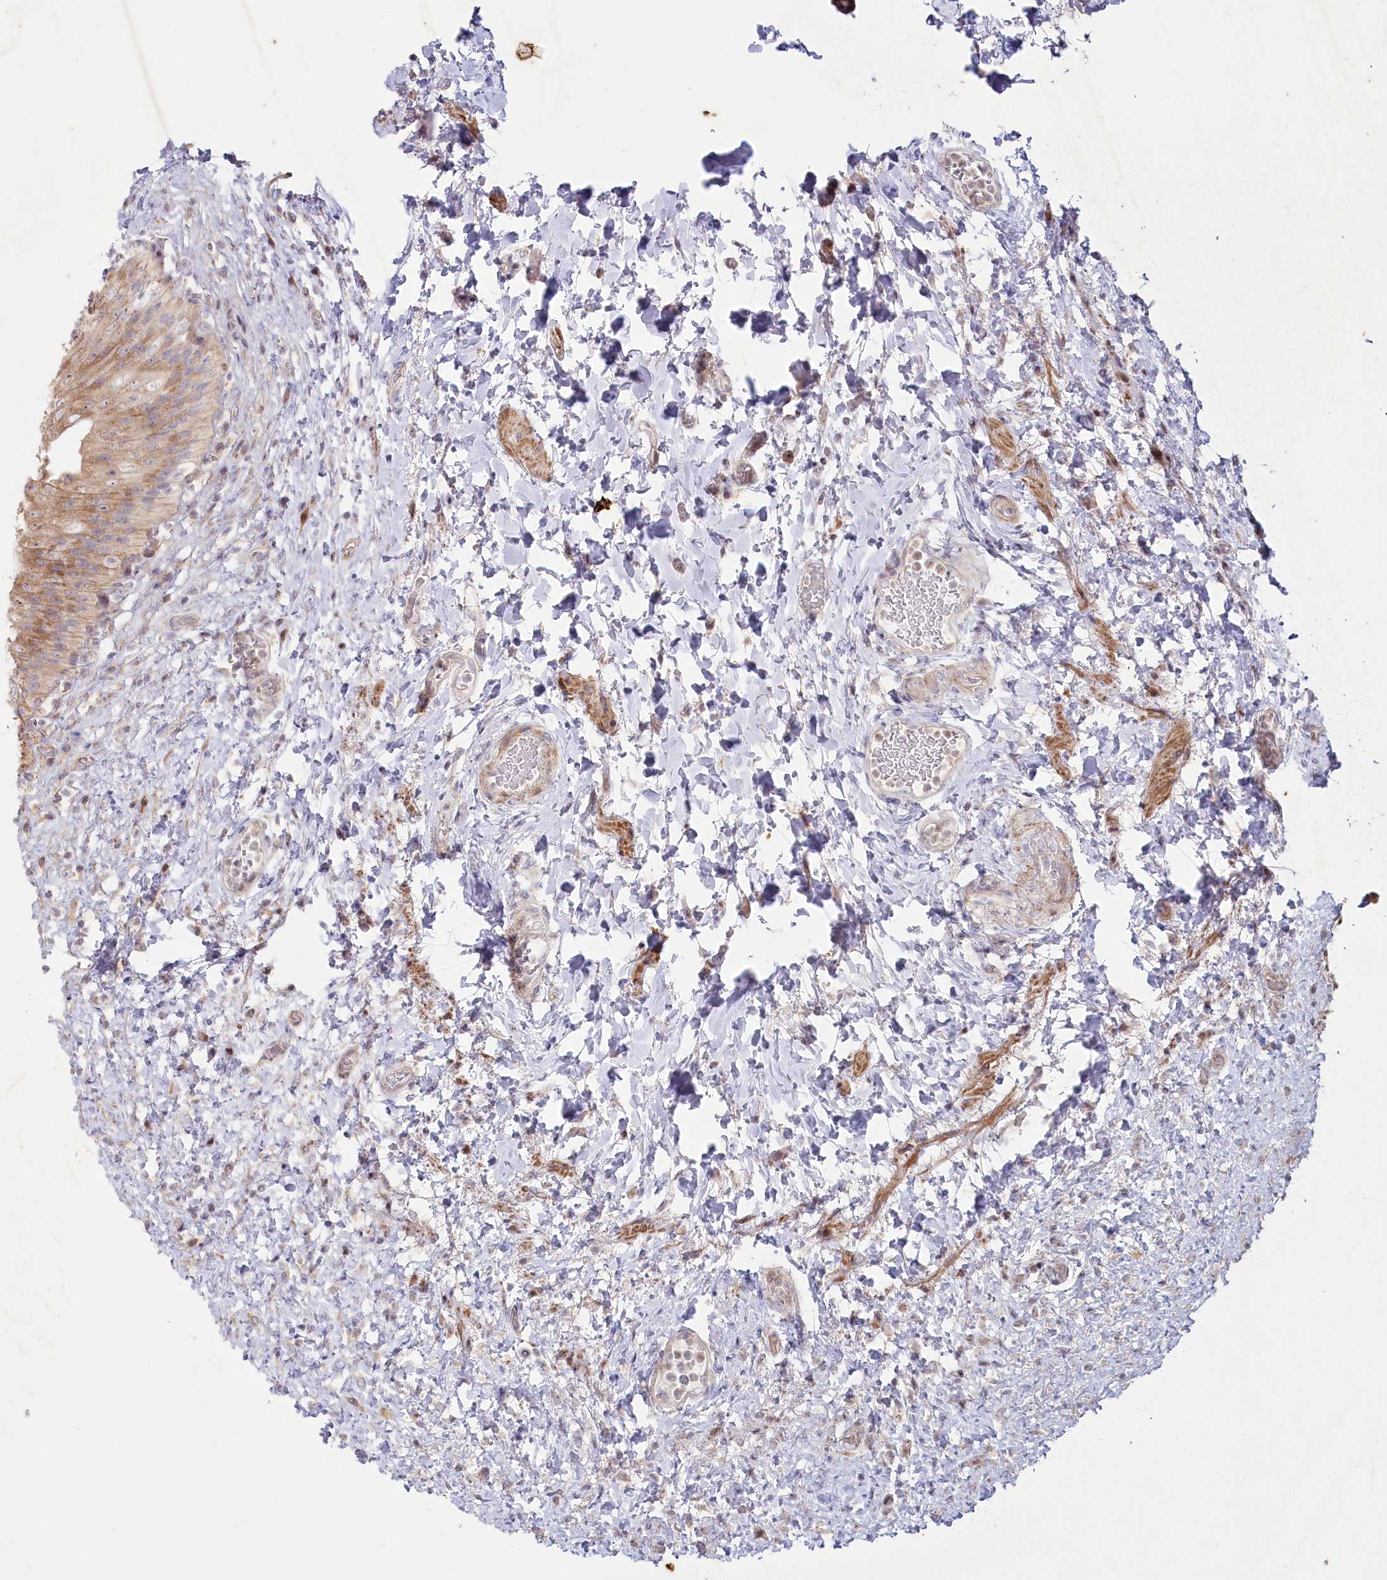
{"staining": {"intensity": "moderate", "quantity": "25%-75%", "location": "cytoplasmic/membranous"}, "tissue": "urinary bladder", "cell_type": "Urothelial cells", "image_type": "normal", "snomed": [{"axis": "morphology", "description": "Normal tissue, NOS"}, {"axis": "topography", "description": "Urinary bladder"}], "caption": "Protein staining of benign urinary bladder exhibits moderate cytoplasmic/membranous staining in approximately 25%-75% of urothelial cells. (Stains: DAB in brown, nuclei in blue, Microscopy: brightfield microscopy at high magnification).", "gene": "MTG1", "patient": {"sex": "female", "age": 27}}